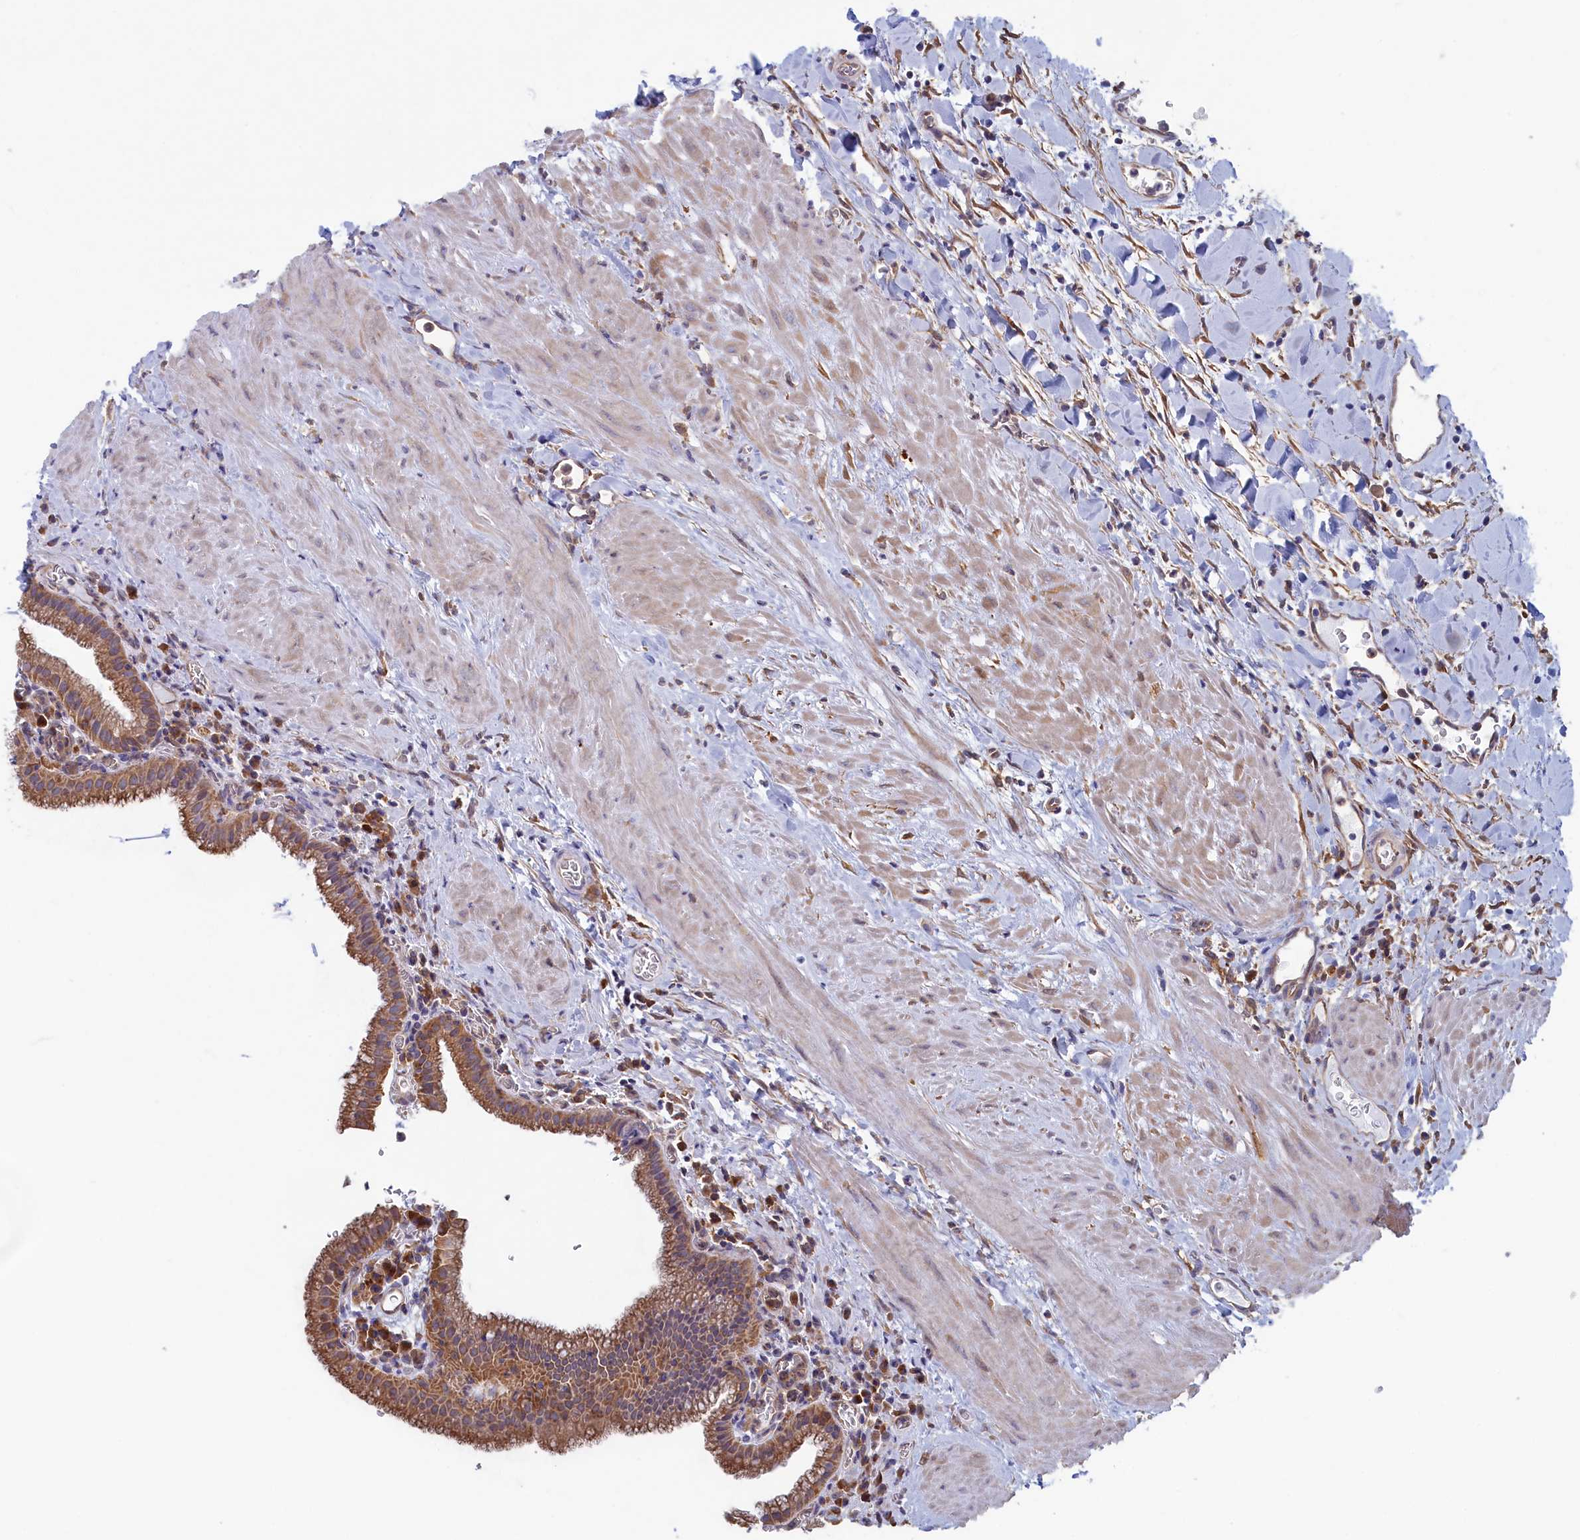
{"staining": {"intensity": "moderate", "quantity": ">75%", "location": "cytoplasmic/membranous"}, "tissue": "gallbladder", "cell_type": "Glandular cells", "image_type": "normal", "snomed": [{"axis": "morphology", "description": "Normal tissue, NOS"}, {"axis": "topography", "description": "Gallbladder"}], "caption": "Glandular cells exhibit moderate cytoplasmic/membranous expression in approximately >75% of cells in normal gallbladder.", "gene": "SYNDIG1L", "patient": {"sex": "male", "age": 78}}